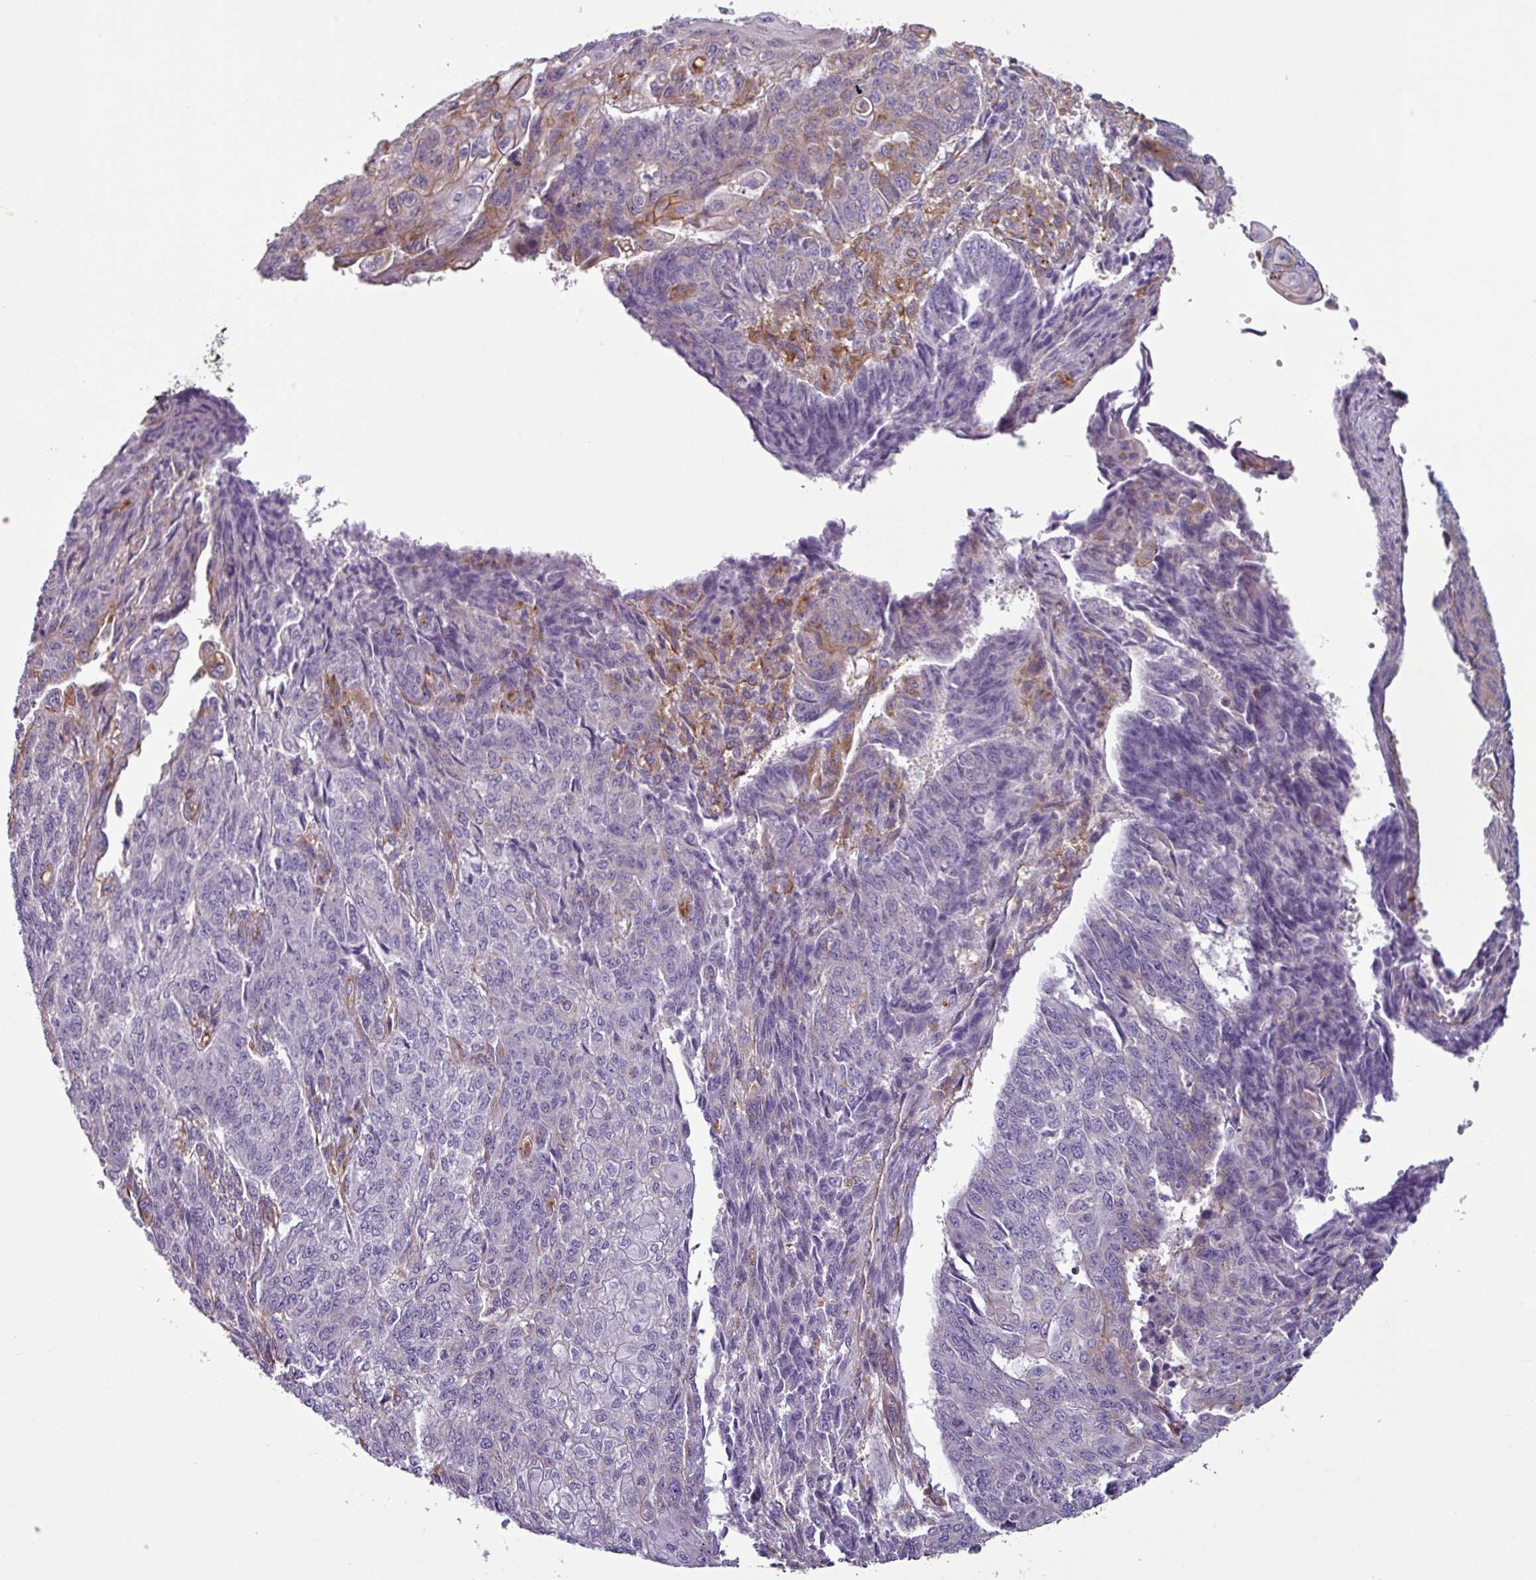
{"staining": {"intensity": "moderate", "quantity": "<25%", "location": "cytoplasmic/membranous"}, "tissue": "endometrial cancer", "cell_type": "Tumor cells", "image_type": "cancer", "snomed": [{"axis": "morphology", "description": "Adenocarcinoma, NOS"}, {"axis": "topography", "description": "Endometrium"}], "caption": "The micrograph demonstrates immunohistochemical staining of endometrial cancer (adenocarcinoma). There is moderate cytoplasmic/membranous expression is appreciated in approximately <25% of tumor cells.", "gene": "XNDC1N", "patient": {"sex": "female", "age": 32}}